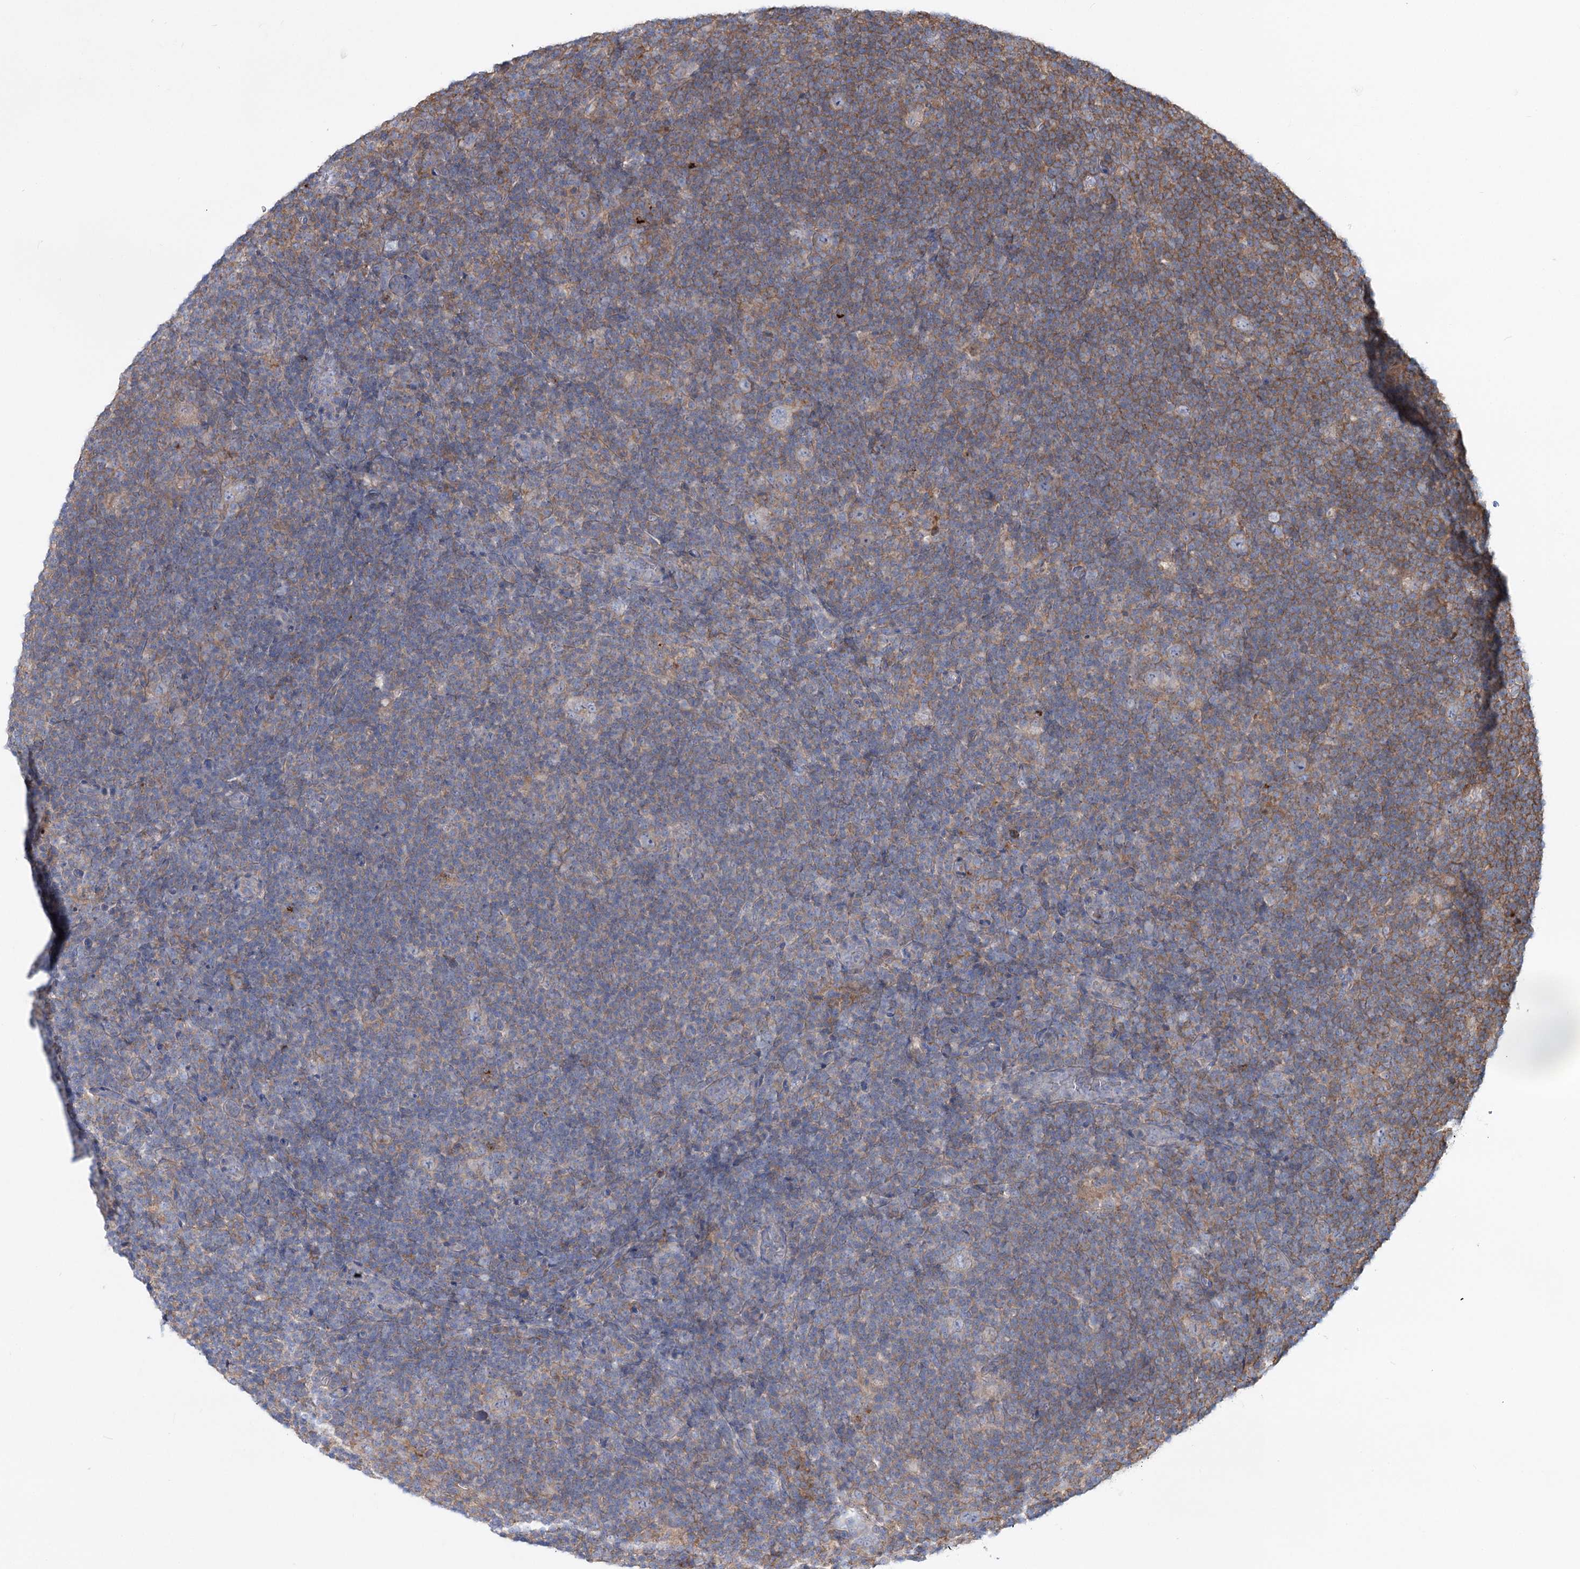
{"staining": {"intensity": "negative", "quantity": "none", "location": "none"}, "tissue": "lymphoma", "cell_type": "Tumor cells", "image_type": "cancer", "snomed": [{"axis": "morphology", "description": "Hodgkin's disease, NOS"}, {"axis": "topography", "description": "Lymph node"}], "caption": "This is an IHC histopathology image of Hodgkin's disease. There is no positivity in tumor cells.", "gene": "LARP1B", "patient": {"sex": "female", "age": 57}}